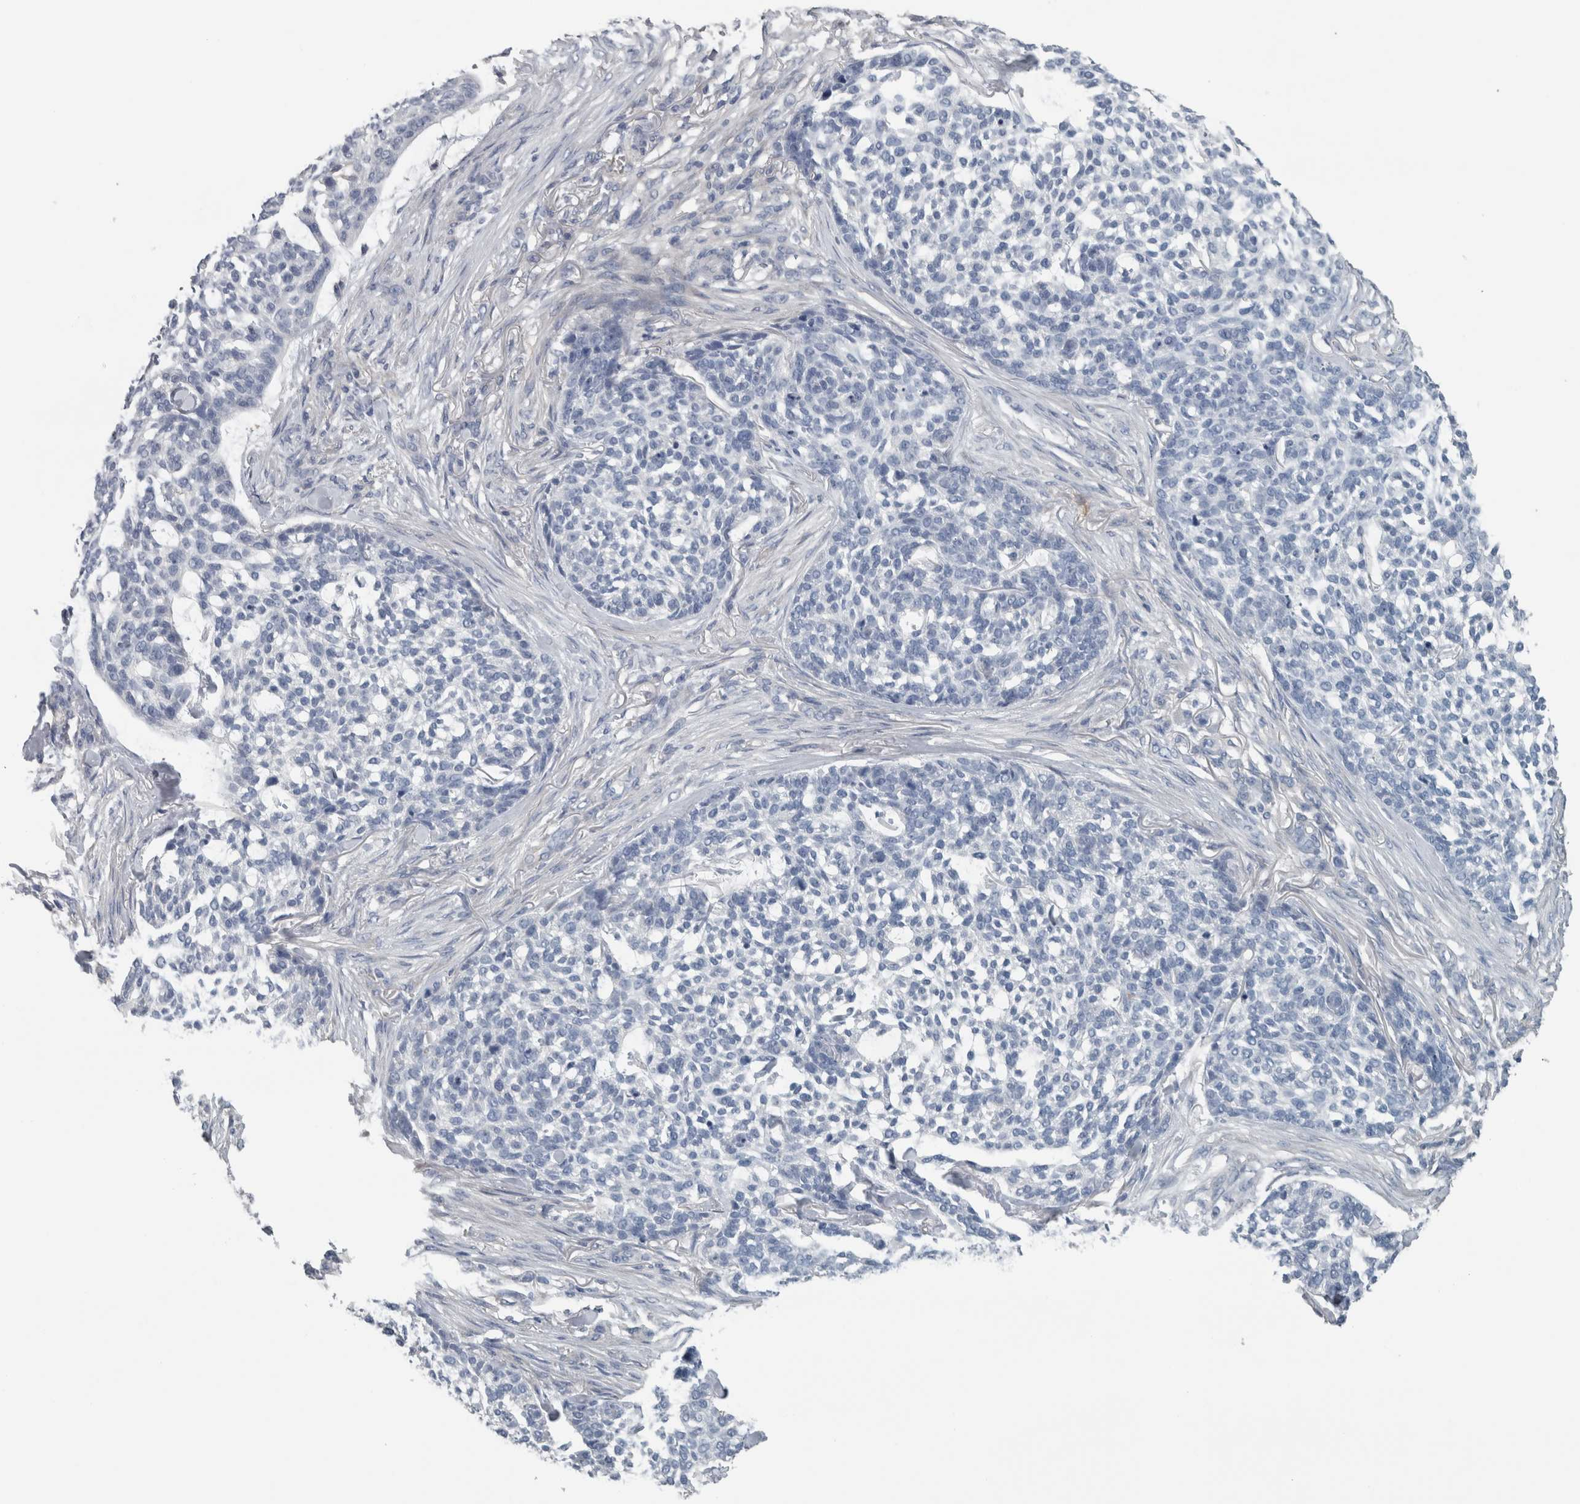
{"staining": {"intensity": "negative", "quantity": "none", "location": "none"}, "tissue": "skin cancer", "cell_type": "Tumor cells", "image_type": "cancer", "snomed": [{"axis": "morphology", "description": "Basal cell carcinoma"}, {"axis": "topography", "description": "Skin"}], "caption": "Immunohistochemical staining of human skin cancer (basal cell carcinoma) displays no significant staining in tumor cells.", "gene": "SH3GL2", "patient": {"sex": "female", "age": 64}}